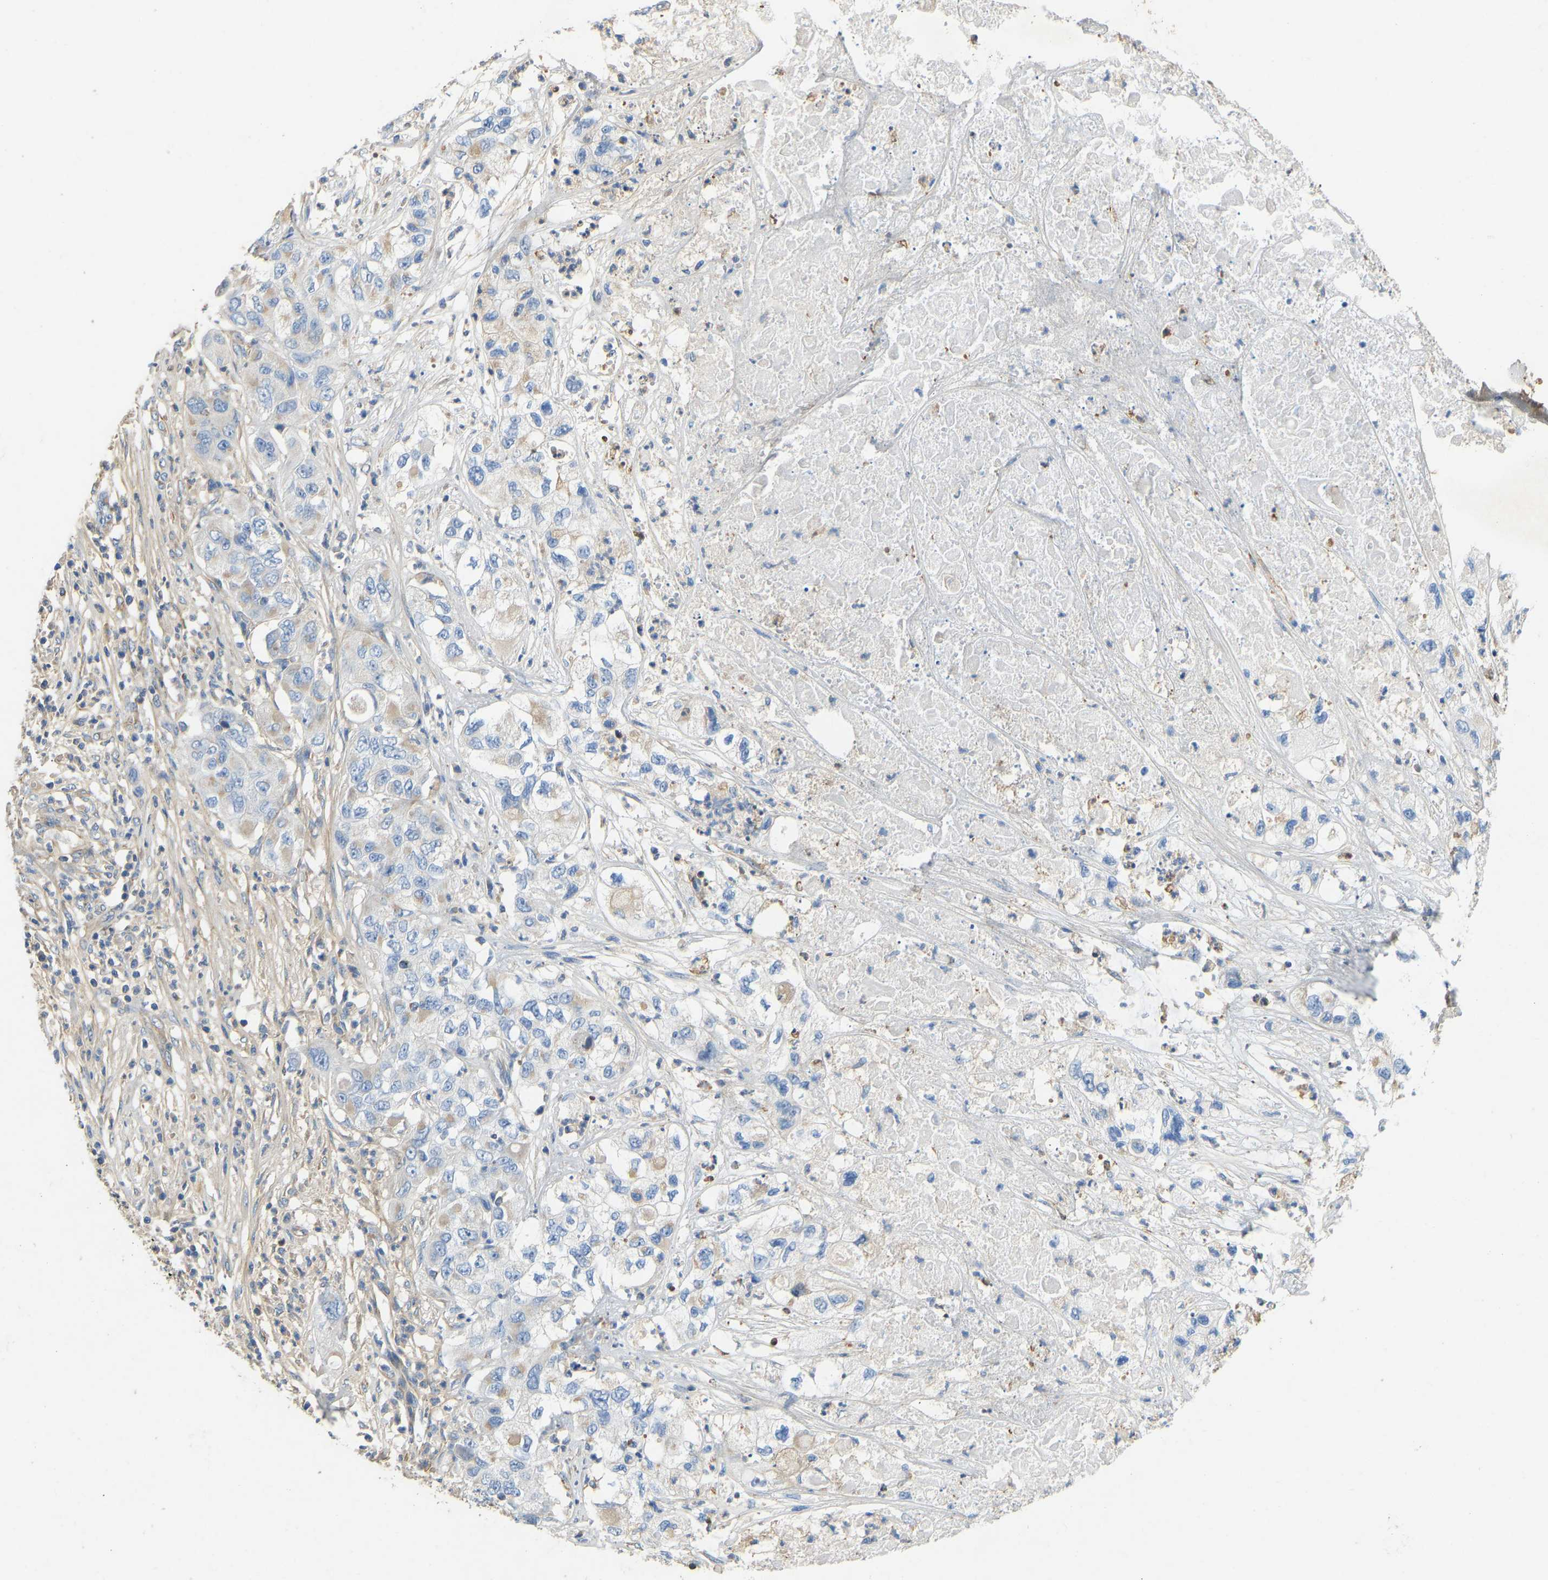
{"staining": {"intensity": "negative", "quantity": "none", "location": "none"}, "tissue": "pancreatic cancer", "cell_type": "Tumor cells", "image_type": "cancer", "snomed": [{"axis": "morphology", "description": "Adenocarcinoma, NOS"}, {"axis": "topography", "description": "Pancreas"}], "caption": "Immunohistochemistry (IHC) of adenocarcinoma (pancreatic) reveals no staining in tumor cells.", "gene": "TECTA", "patient": {"sex": "female", "age": 78}}